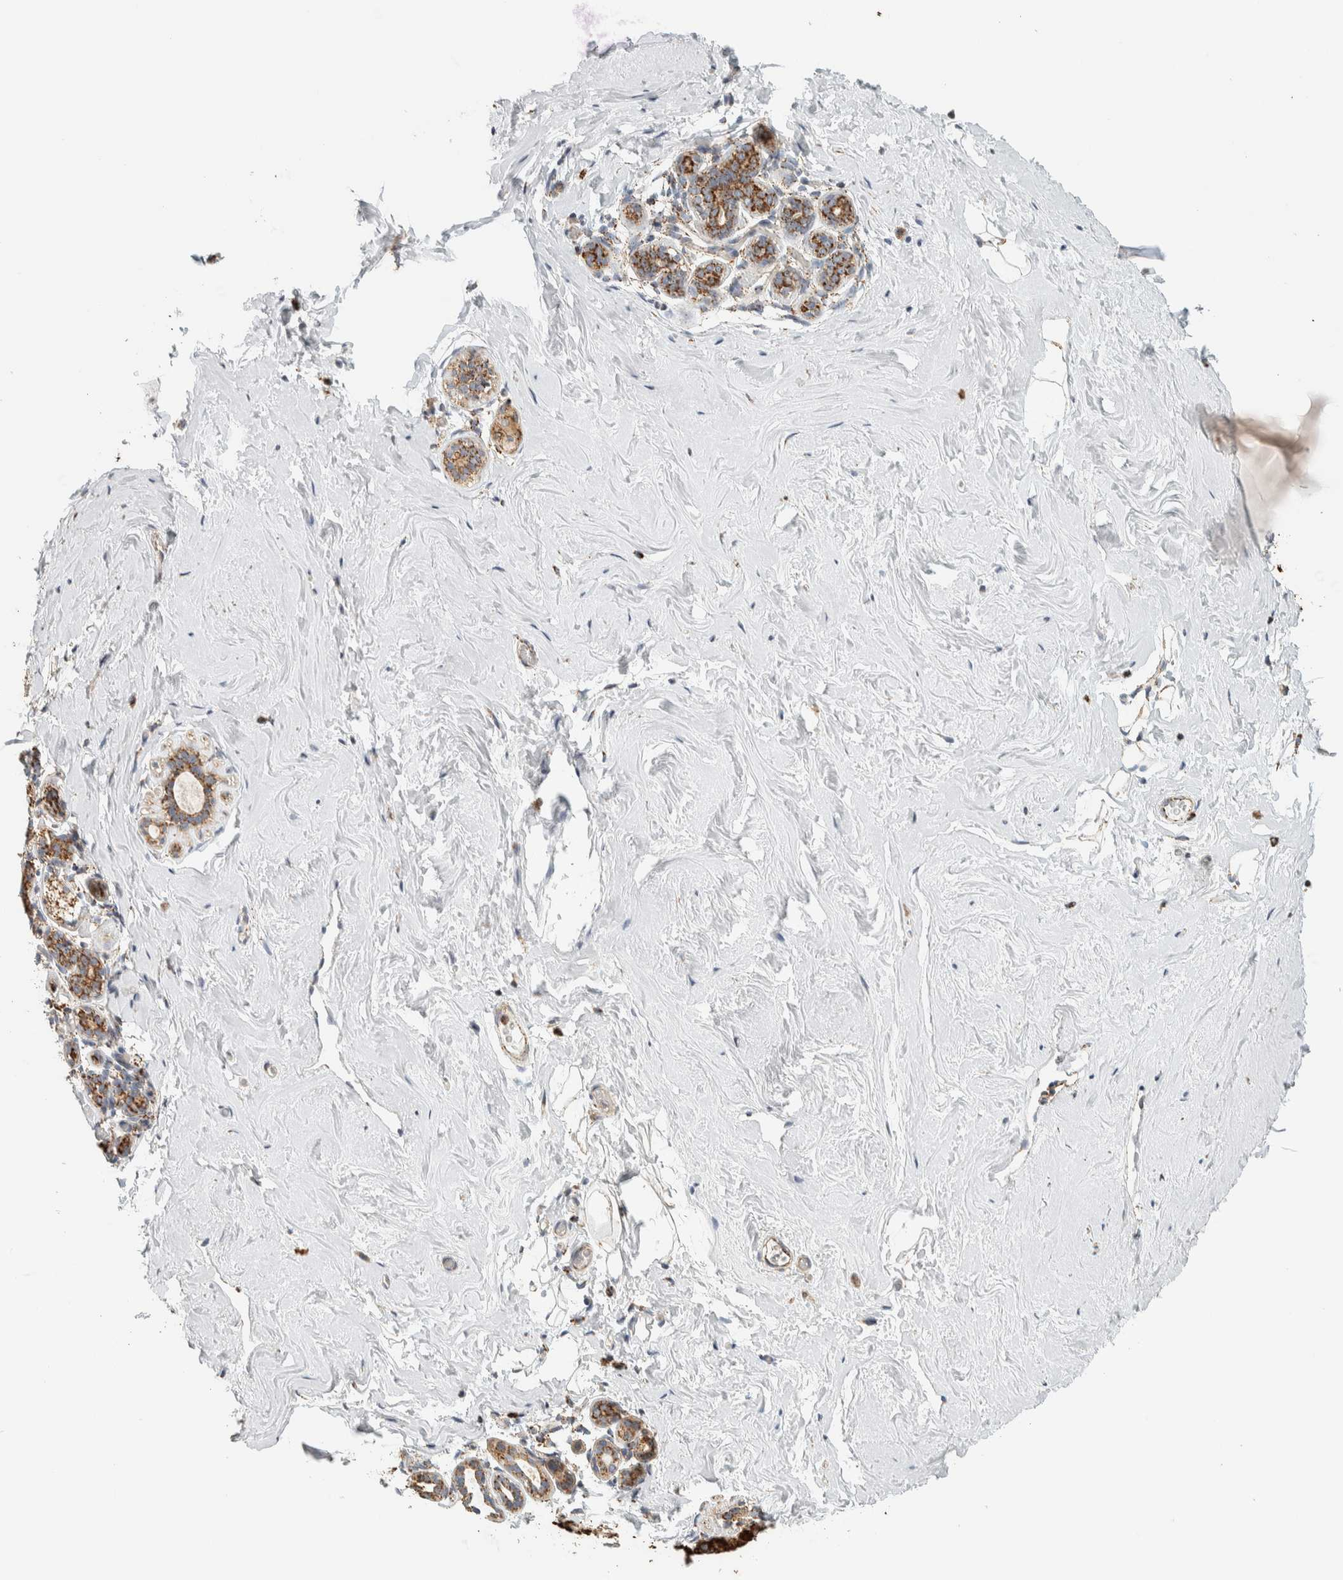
{"staining": {"intensity": "negative", "quantity": "none", "location": "none"}, "tissue": "breast", "cell_type": "Adipocytes", "image_type": "normal", "snomed": [{"axis": "morphology", "description": "Normal tissue, NOS"}, {"axis": "topography", "description": "Breast"}], "caption": "There is no significant staining in adipocytes of breast.", "gene": "ZNF454", "patient": {"sex": "female", "age": 75}}